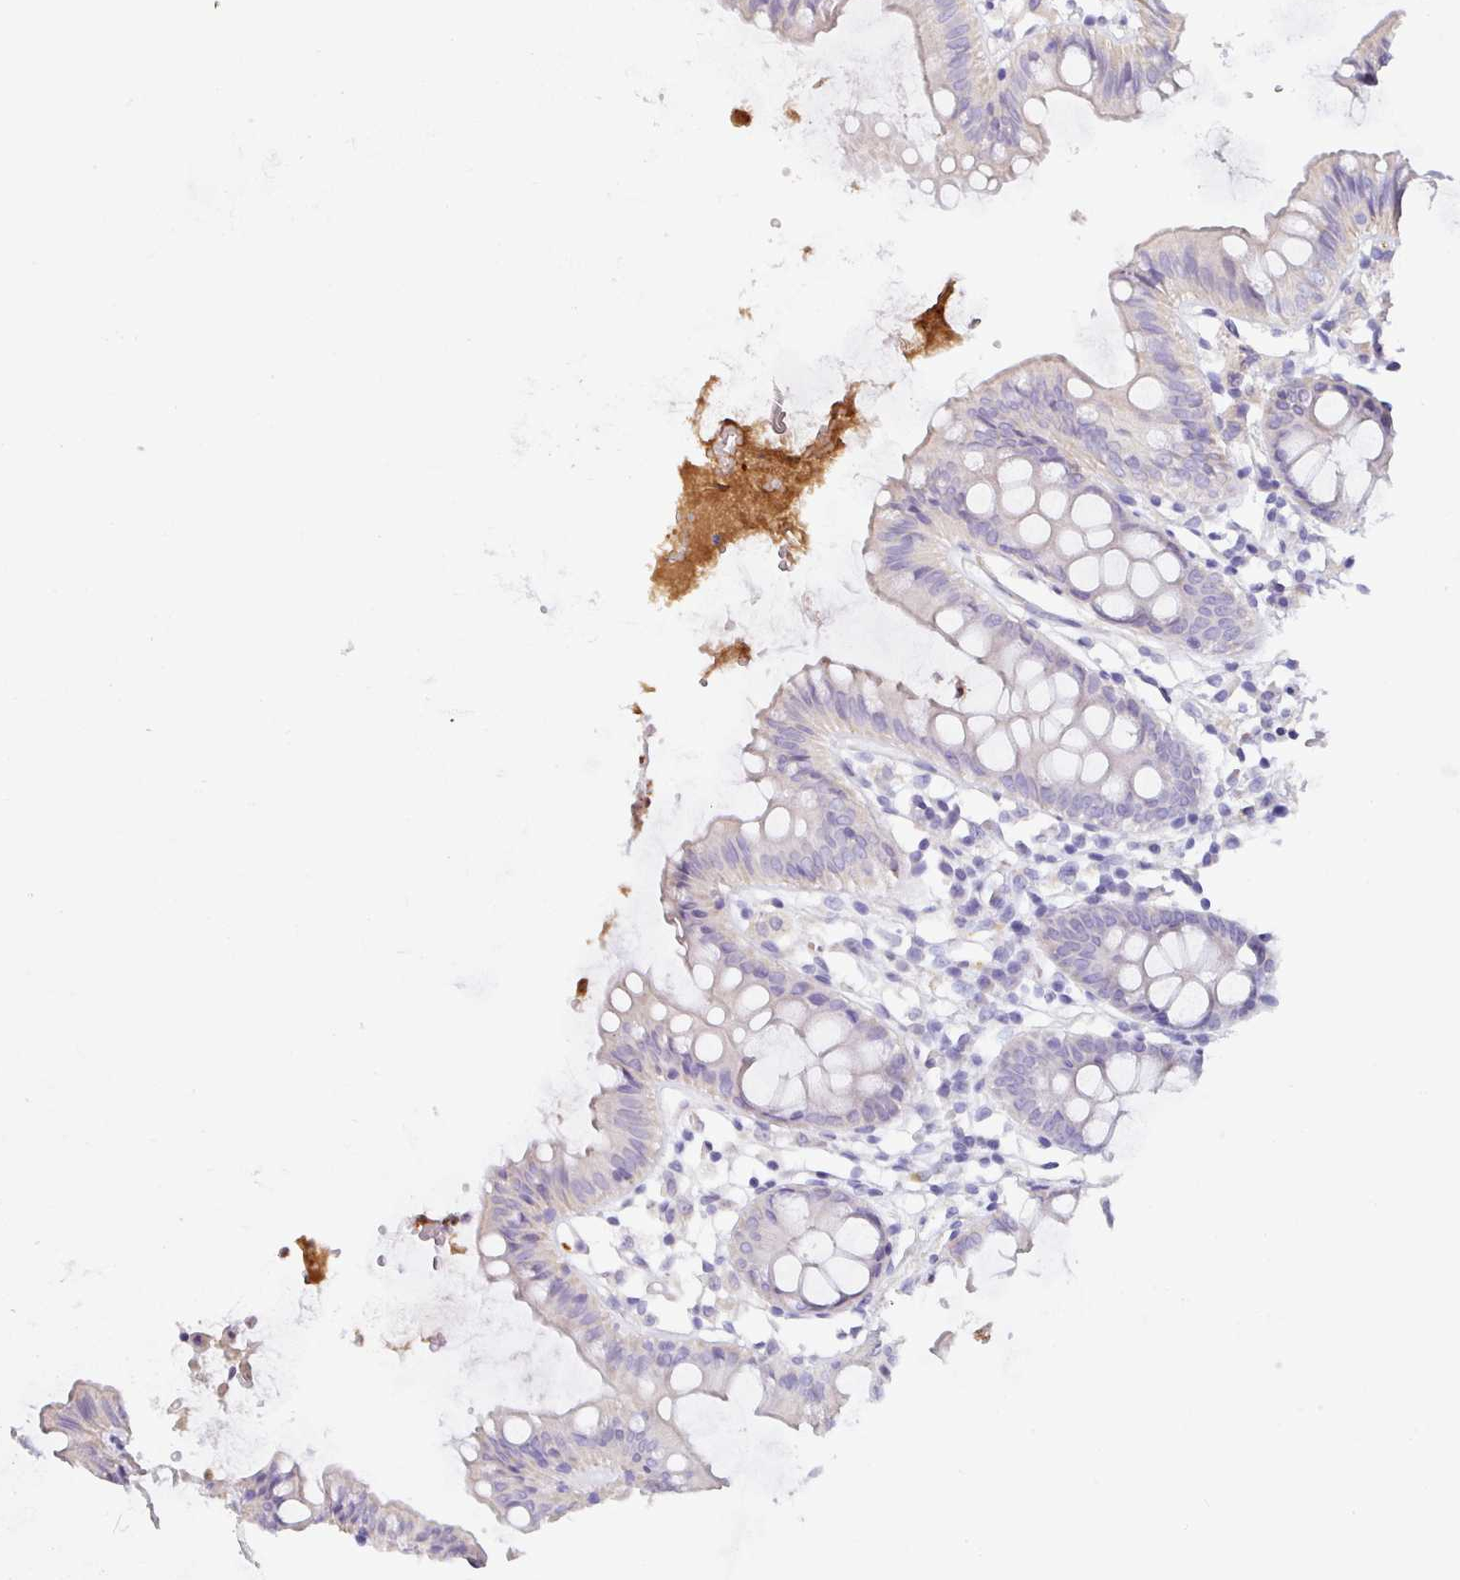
{"staining": {"intensity": "negative", "quantity": "none", "location": "none"}, "tissue": "colon", "cell_type": "Endothelial cells", "image_type": "normal", "snomed": [{"axis": "morphology", "description": "Normal tissue, NOS"}, {"axis": "topography", "description": "Colon"}], "caption": "The image exhibits no staining of endothelial cells in benign colon. The staining is performed using DAB brown chromogen with nuclei counter-stained in using hematoxylin.", "gene": "SH2D3C", "patient": {"sex": "female", "age": 84}}